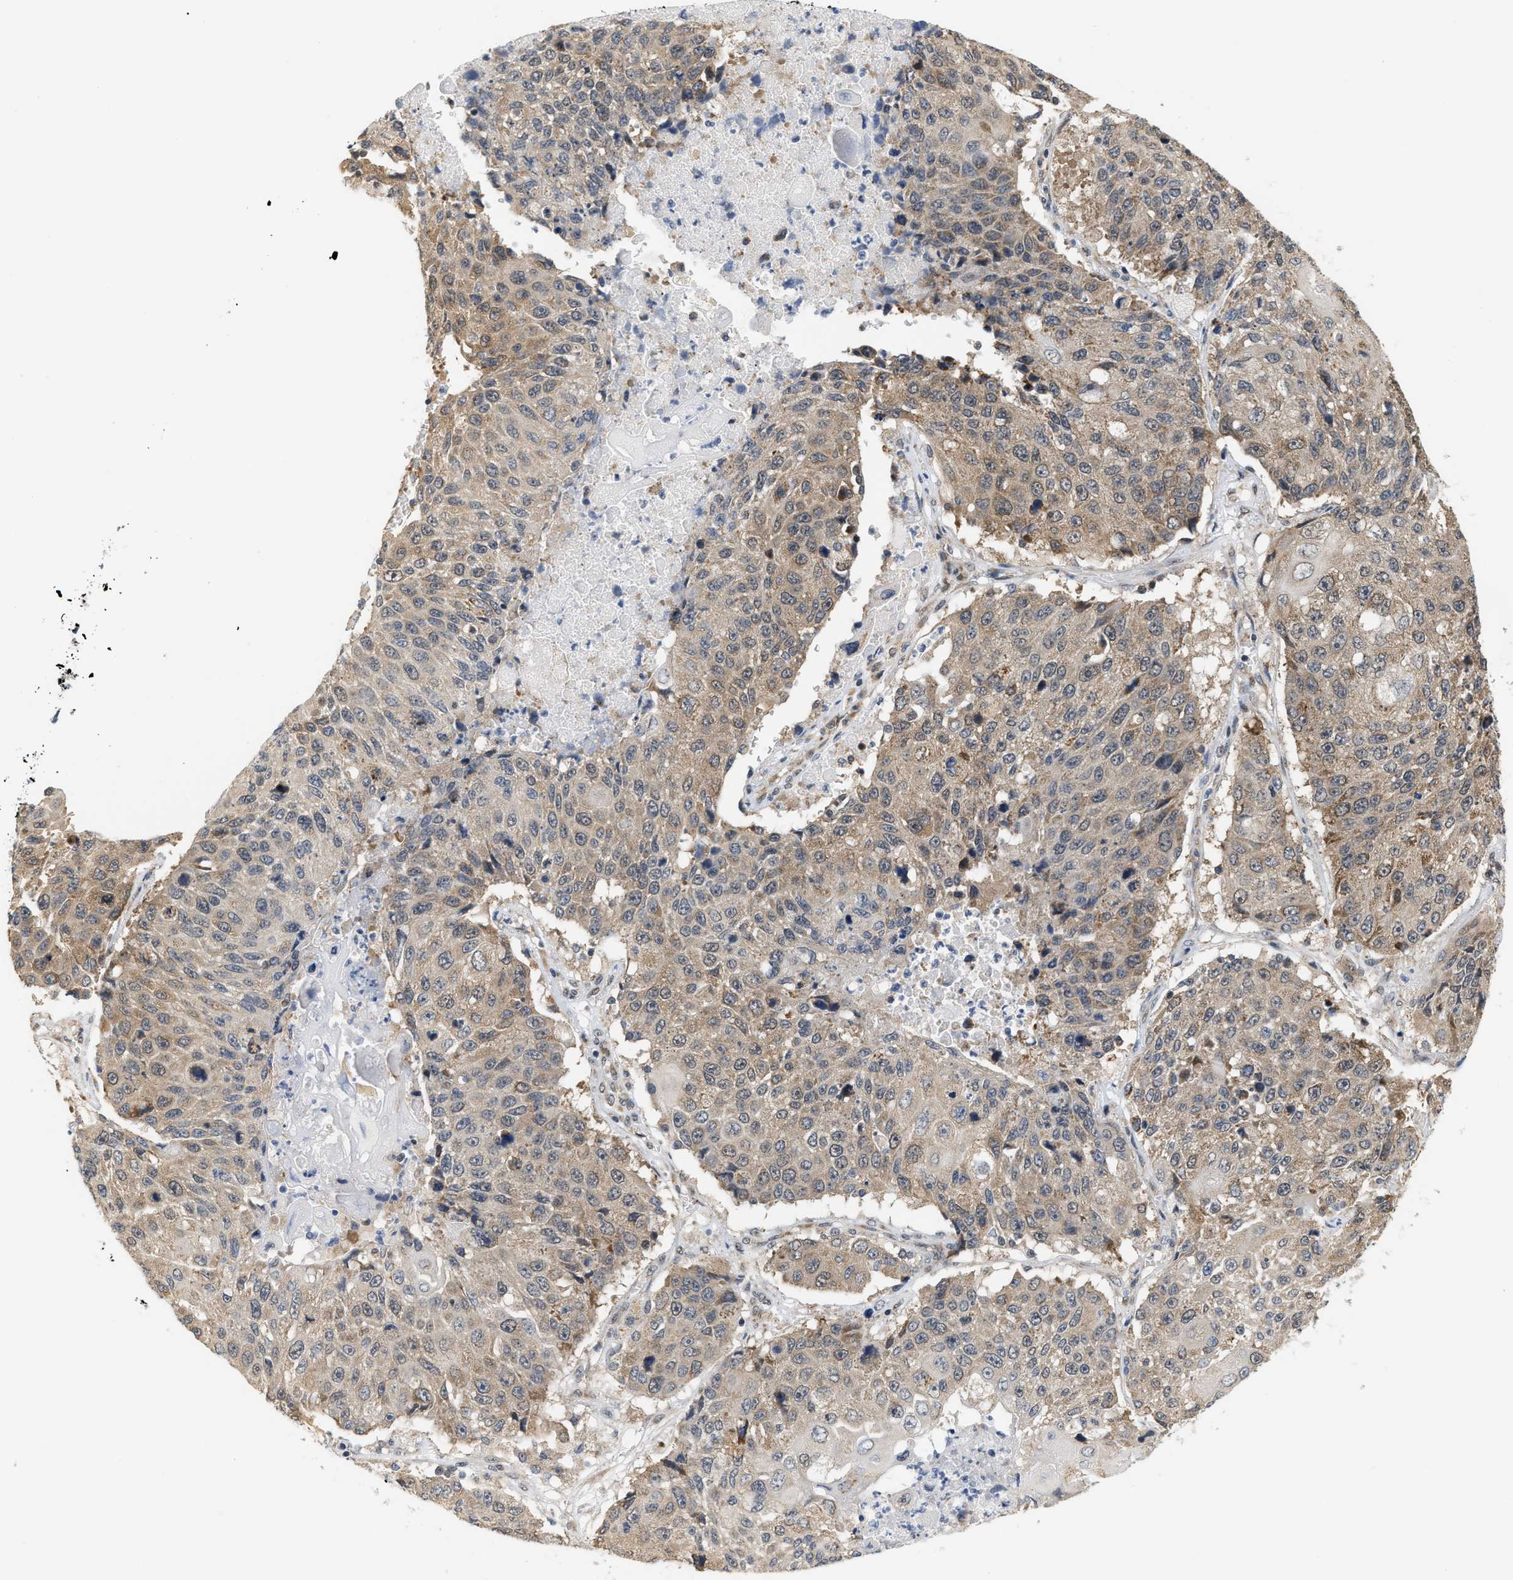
{"staining": {"intensity": "weak", "quantity": ">75%", "location": "cytoplasmic/membranous"}, "tissue": "lung cancer", "cell_type": "Tumor cells", "image_type": "cancer", "snomed": [{"axis": "morphology", "description": "Squamous cell carcinoma, NOS"}, {"axis": "topography", "description": "Lung"}], "caption": "Squamous cell carcinoma (lung) stained for a protein displays weak cytoplasmic/membranous positivity in tumor cells.", "gene": "GIGYF1", "patient": {"sex": "male", "age": 61}}